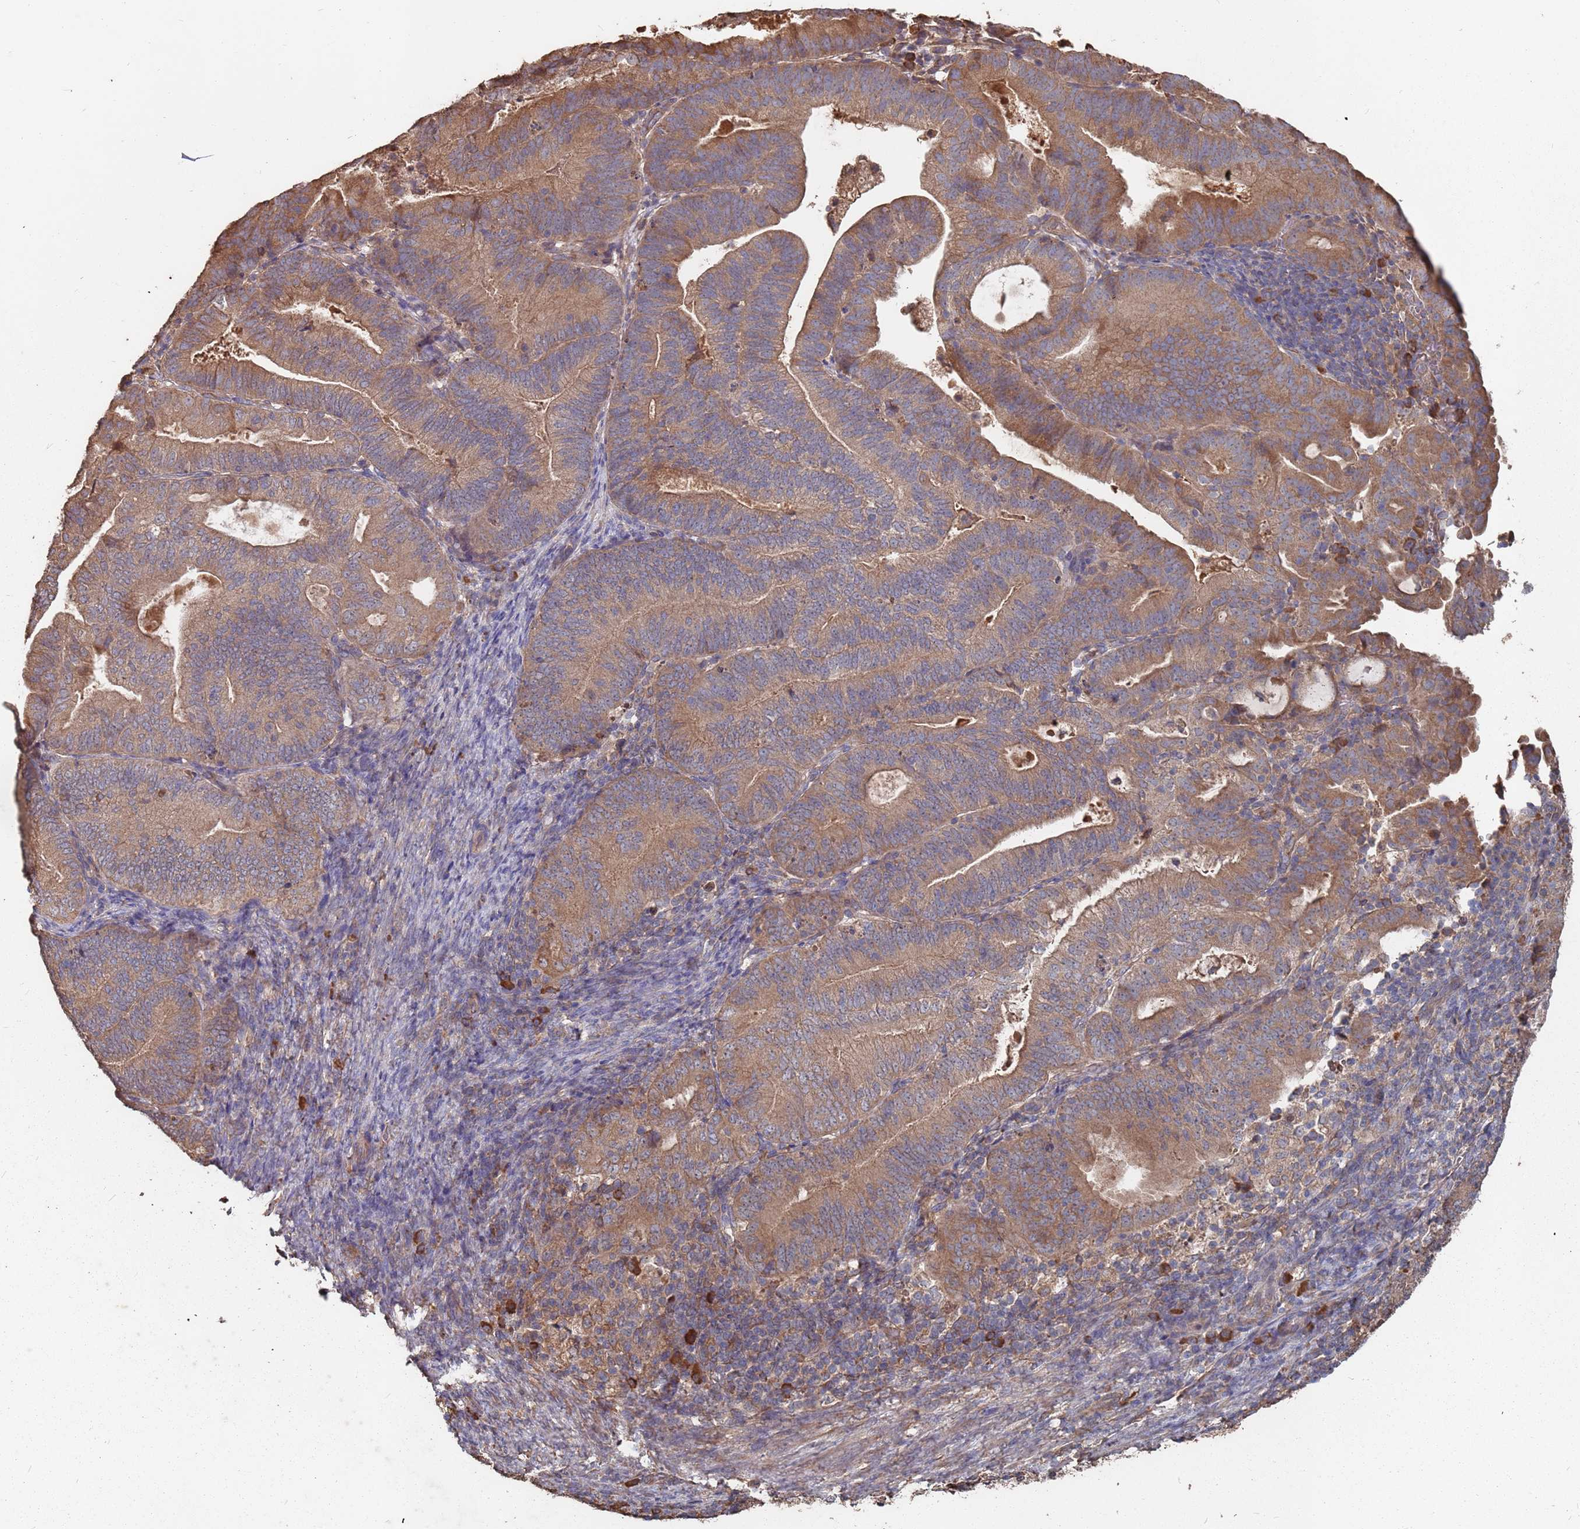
{"staining": {"intensity": "moderate", "quantity": ">75%", "location": "cytoplasmic/membranous"}, "tissue": "endometrial cancer", "cell_type": "Tumor cells", "image_type": "cancer", "snomed": [{"axis": "morphology", "description": "Adenocarcinoma, NOS"}, {"axis": "topography", "description": "Endometrium"}], "caption": "Adenocarcinoma (endometrial) stained with a protein marker exhibits moderate staining in tumor cells.", "gene": "ATG5", "patient": {"sex": "female", "age": 70}}